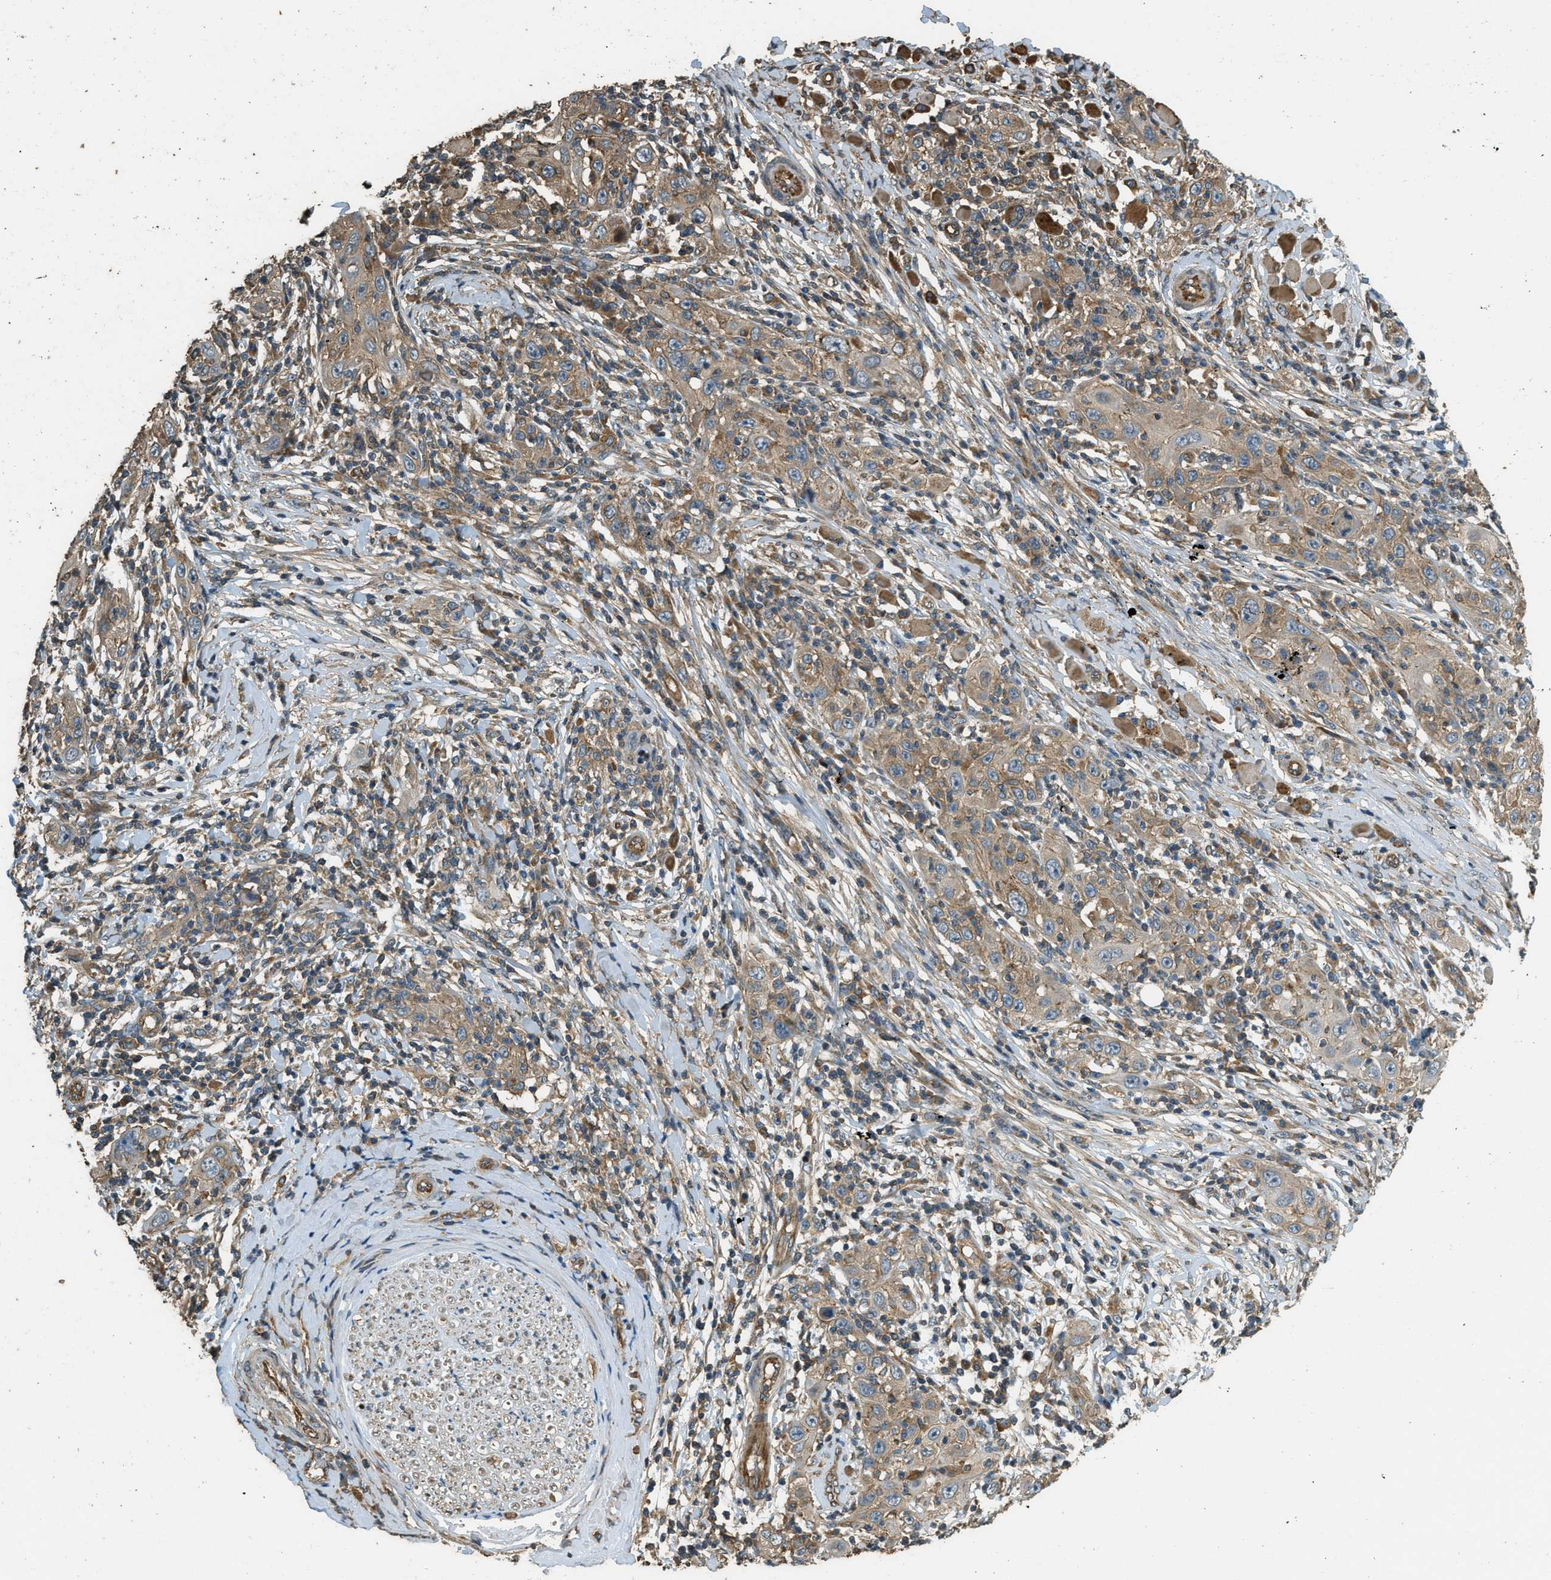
{"staining": {"intensity": "moderate", "quantity": ">75%", "location": "cytoplasmic/membranous"}, "tissue": "skin cancer", "cell_type": "Tumor cells", "image_type": "cancer", "snomed": [{"axis": "morphology", "description": "Squamous cell carcinoma, NOS"}, {"axis": "topography", "description": "Skin"}], "caption": "A high-resolution image shows immunohistochemistry (IHC) staining of skin cancer (squamous cell carcinoma), which displays moderate cytoplasmic/membranous expression in approximately >75% of tumor cells.", "gene": "MARS1", "patient": {"sex": "female", "age": 88}}